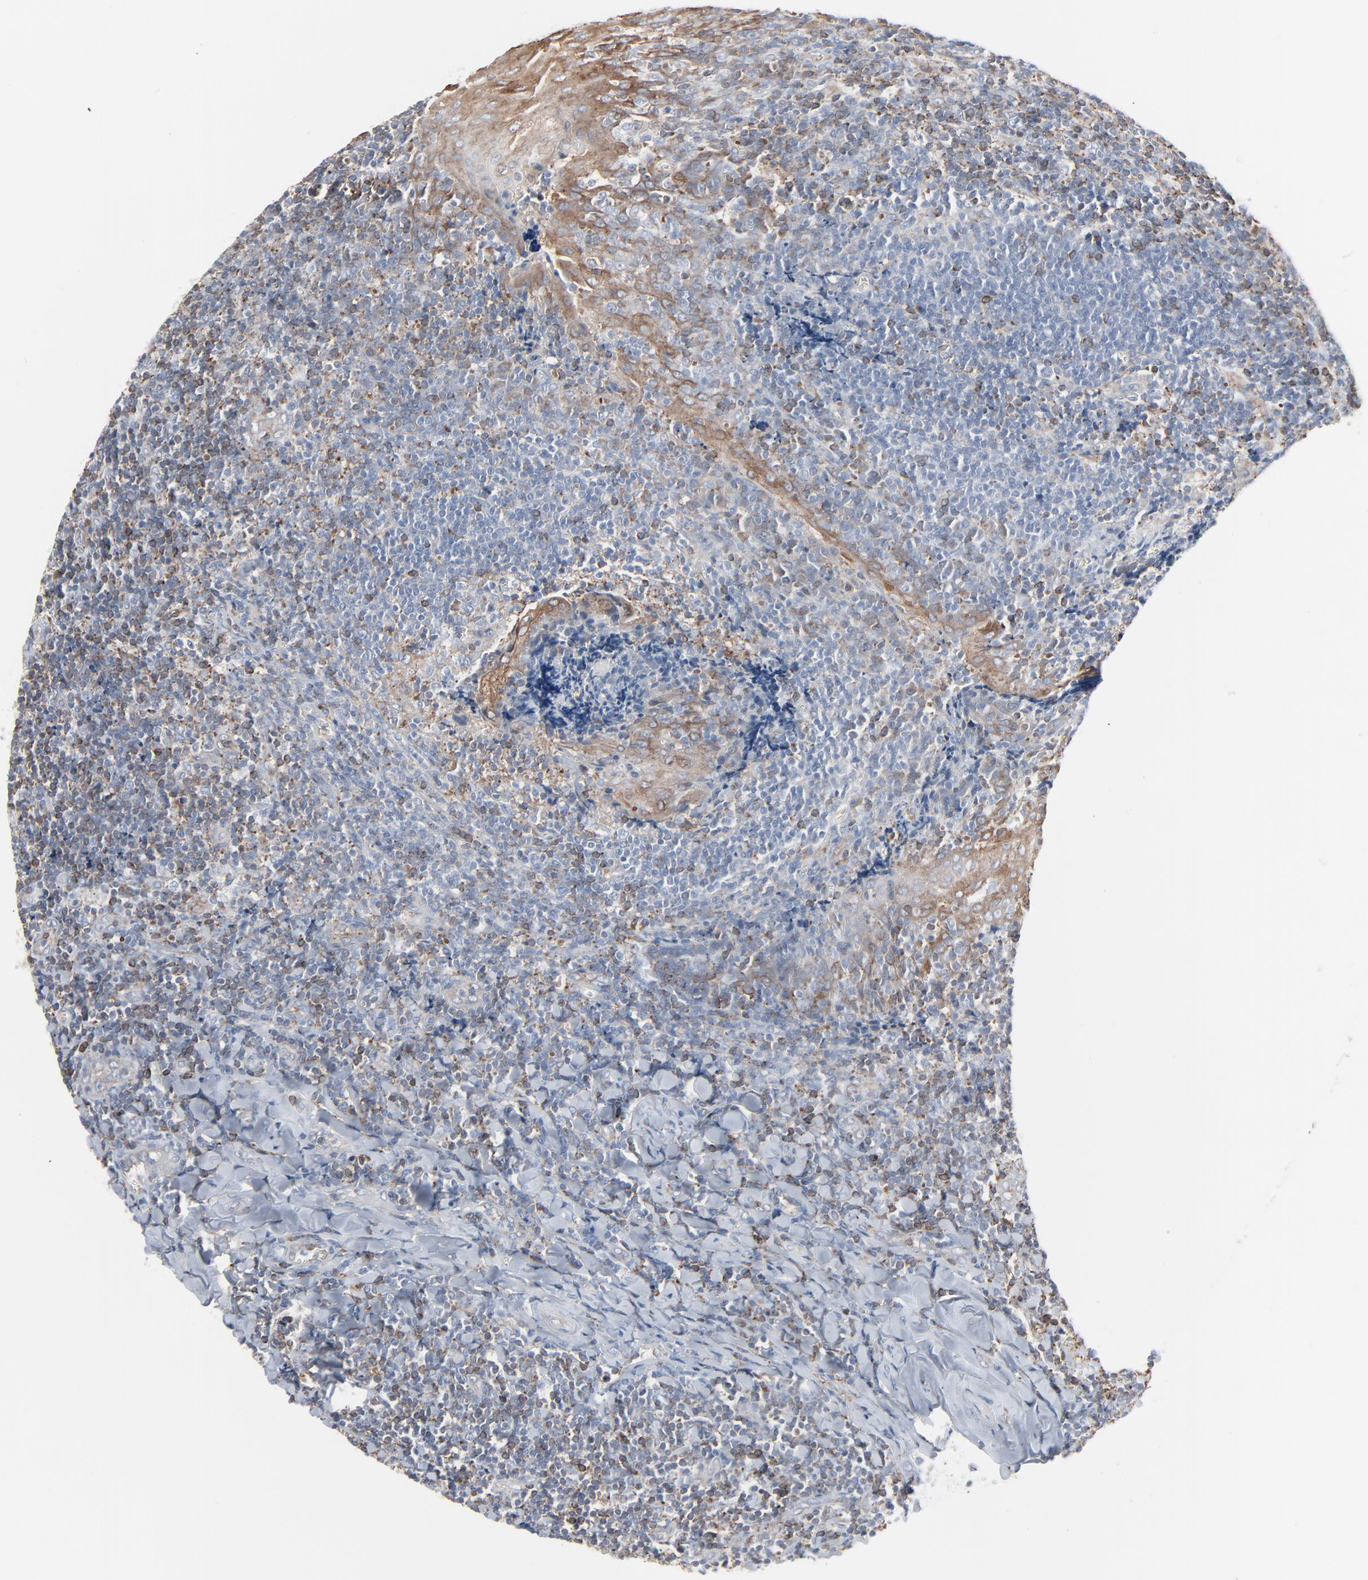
{"staining": {"intensity": "strong", "quantity": "<25%", "location": "cytoplasmic/membranous"}, "tissue": "tonsil", "cell_type": "Germinal center cells", "image_type": "normal", "snomed": [{"axis": "morphology", "description": "Normal tissue, NOS"}, {"axis": "topography", "description": "Tonsil"}], "caption": "The histopathology image shows staining of normal tonsil, revealing strong cytoplasmic/membranous protein positivity (brown color) within germinal center cells.", "gene": "OPTN", "patient": {"sex": "male", "age": 20}}